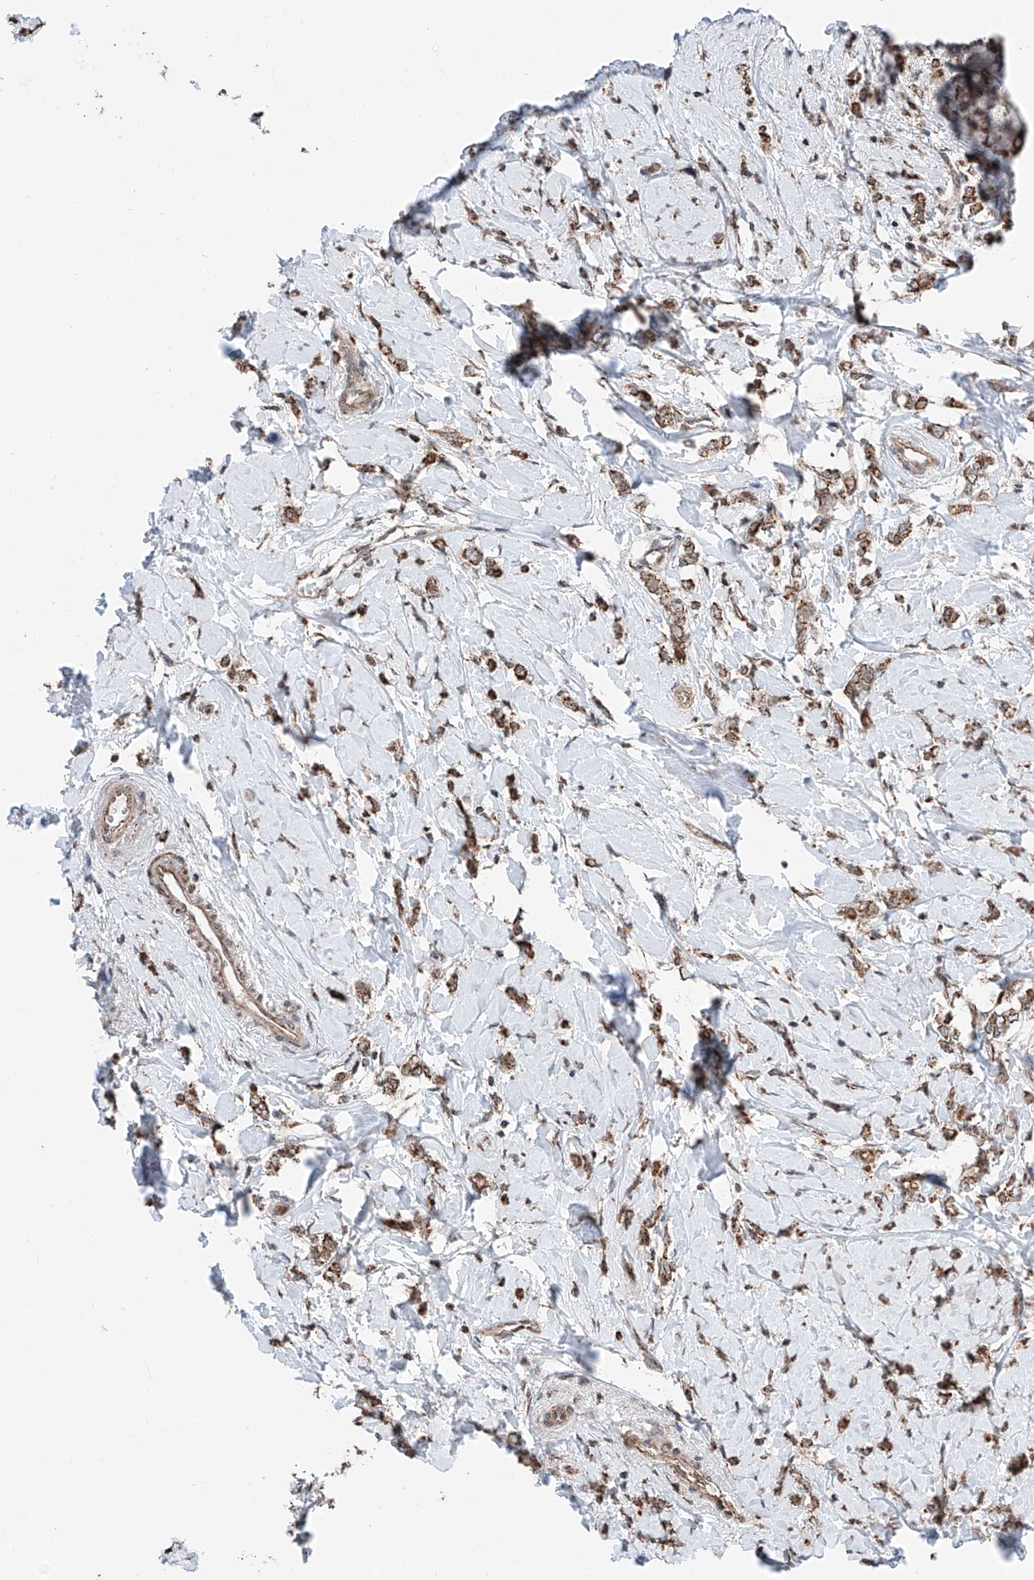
{"staining": {"intensity": "moderate", "quantity": ">75%", "location": "cytoplasmic/membranous"}, "tissue": "breast cancer", "cell_type": "Tumor cells", "image_type": "cancer", "snomed": [{"axis": "morphology", "description": "Normal tissue, NOS"}, {"axis": "morphology", "description": "Lobular carcinoma"}, {"axis": "topography", "description": "Breast"}], "caption": "An image of human breast lobular carcinoma stained for a protein displays moderate cytoplasmic/membranous brown staining in tumor cells. The protein of interest is stained brown, and the nuclei are stained in blue (DAB (3,3'-diaminobenzidine) IHC with brightfield microscopy, high magnification).", "gene": "ZNF445", "patient": {"sex": "female", "age": 47}}